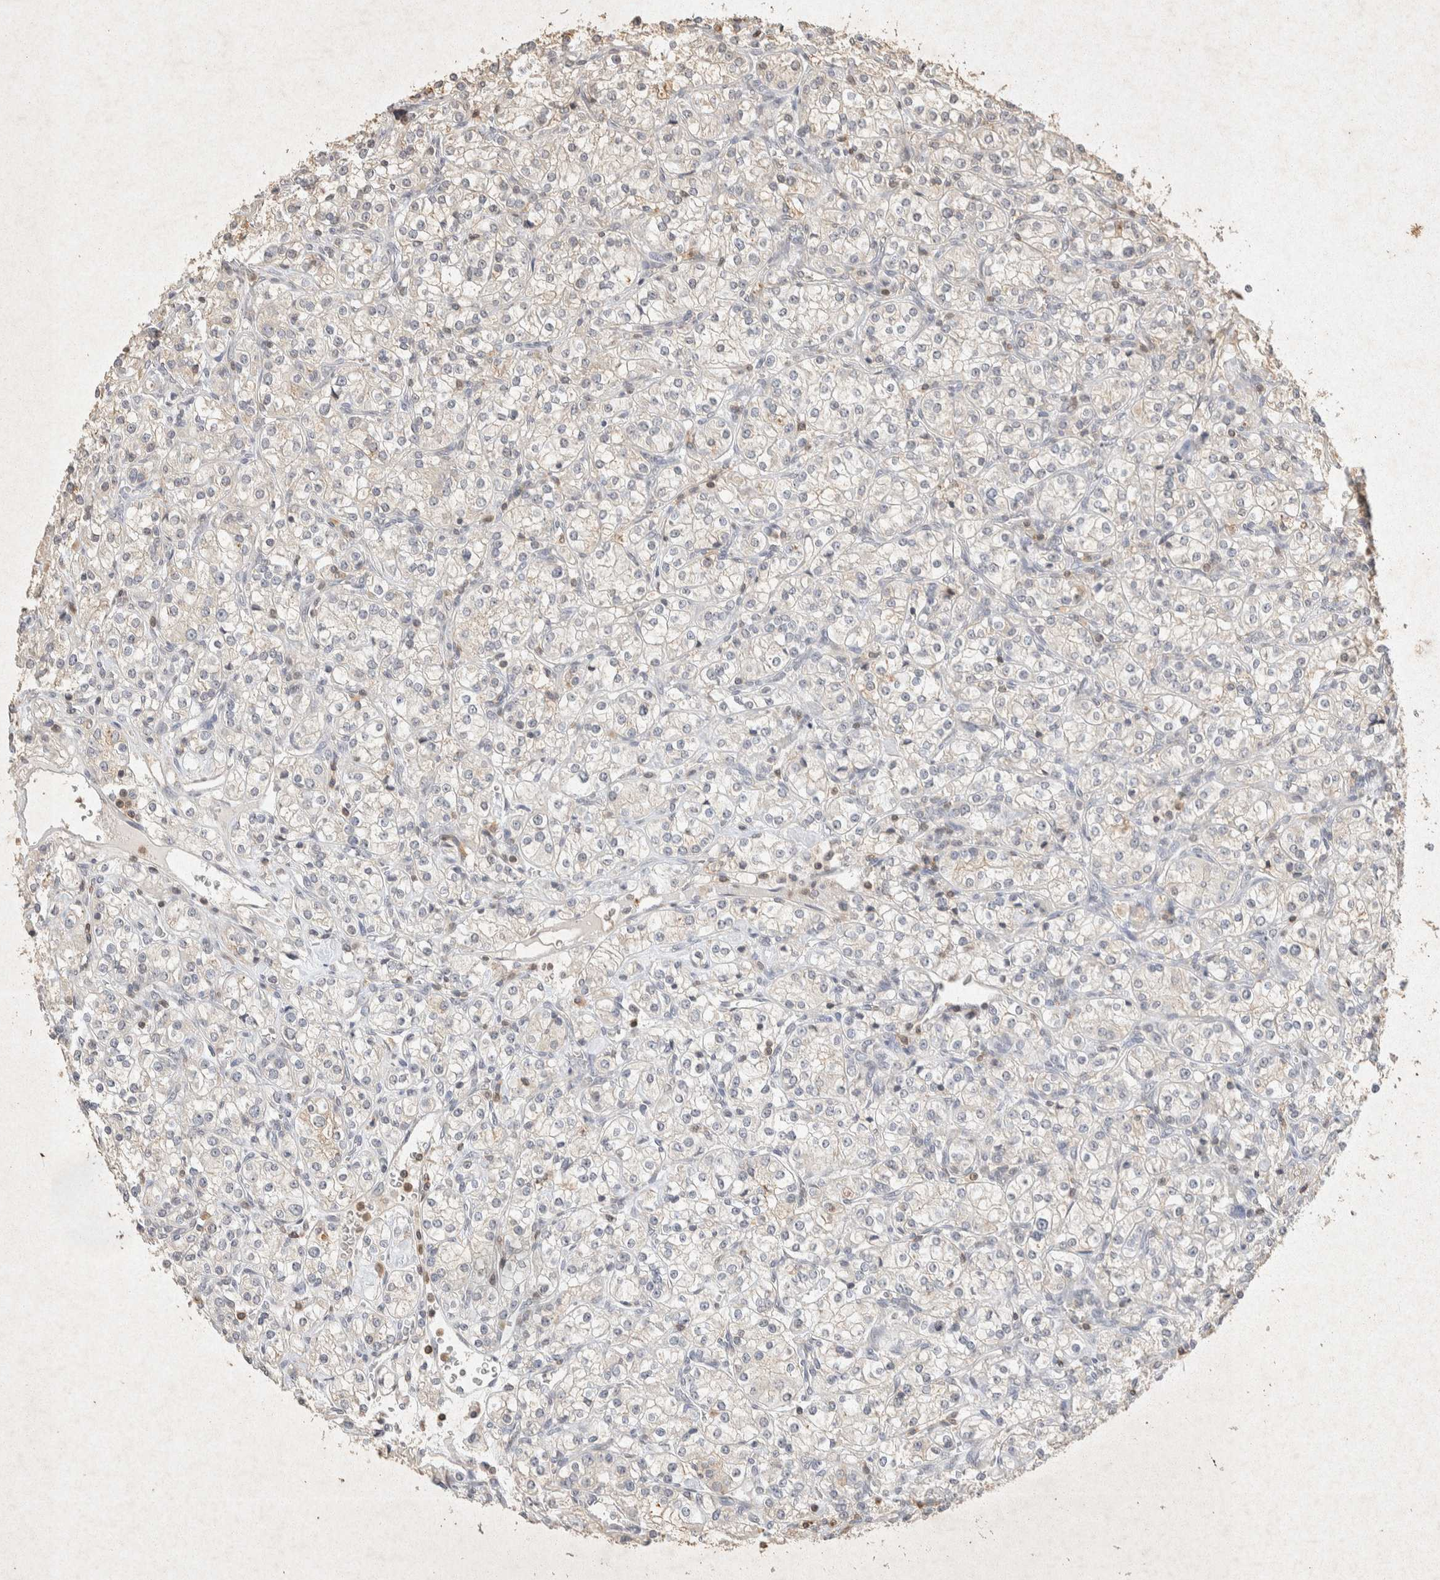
{"staining": {"intensity": "negative", "quantity": "none", "location": "none"}, "tissue": "renal cancer", "cell_type": "Tumor cells", "image_type": "cancer", "snomed": [{"axis": "morphology", "description": "Adenocarcinoma, NOS"}, {"axis": "topography", "description": "Kidney"}], "caption": "This is an IHC micrograph of renal adenocarcinoma. There is no staining in tumor cells.", "gene": "RAC2", "patient": {"sex": "male", "age": 77}}